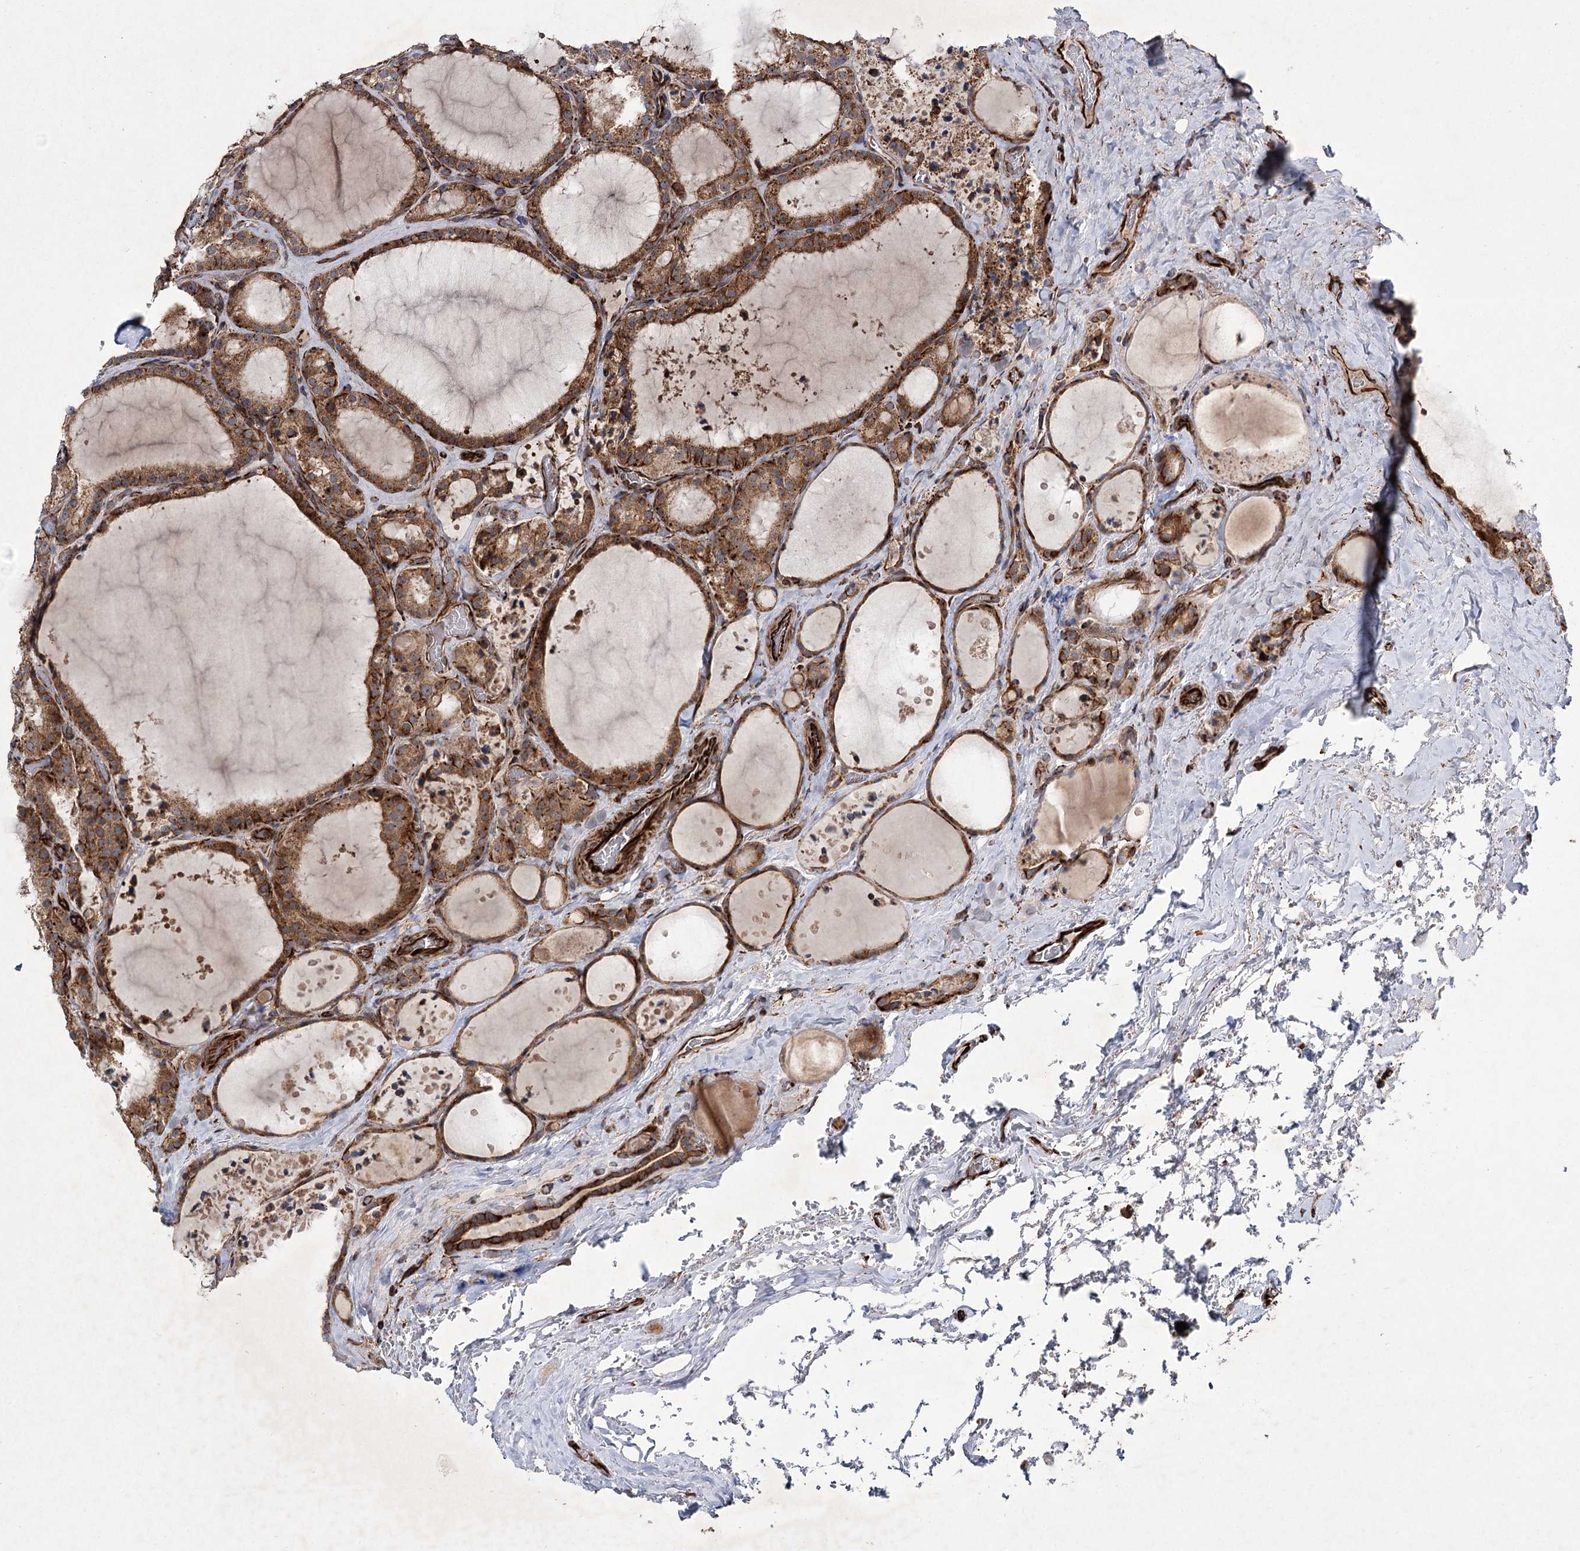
{"staining": {"intensity": "moderate", "quantity": ">75%", "location": "cytoplasmic/membranous"}, "tissue": "thyroid cancer", "cell_type": "Tumor cells", "image_type": "cancer", "snomed": [{"axis": "morphology", "description": "Papillary adenocarcinoma, NOS"}, {"axis": "topography", "description": "Thyroid gland"}], "caption": "Immunohistochemical staining of human thyroid cancer reveals medium levels of moderate cytoplasmic/membranous positivity in about >75% of tumor cells. The protein of interest is shown in brown color, while the nuclei are stained blue.", "gene": "DPEP2", "patient": {"sex": "male", "age": 77}}